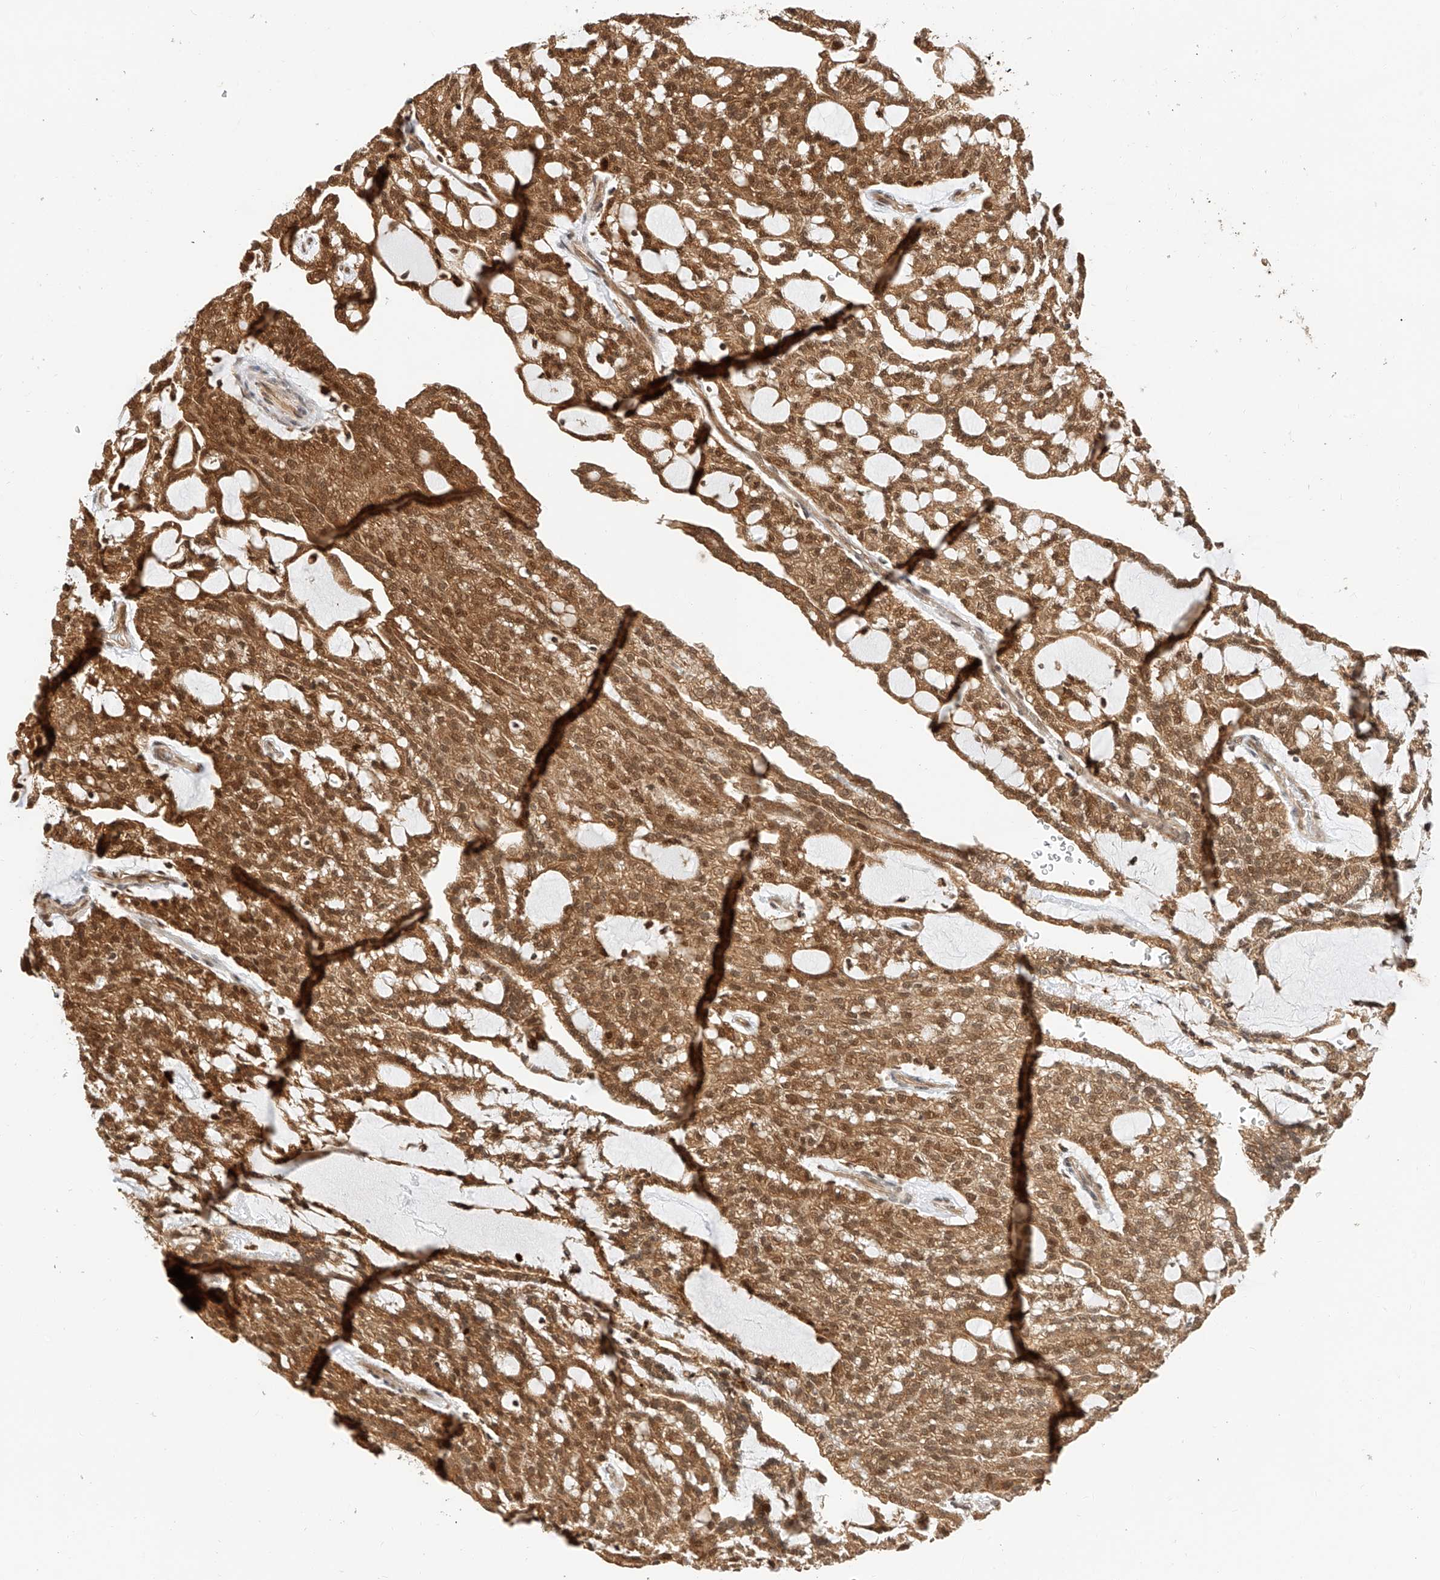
{"staining": {"intensity": "moderate", "quantity": ">75%", "location": "cytoplasmic/membranous,nuclear"}, "tissue": "renal cancer", "cell_type": "Tumor cells", "image_type": "cancer", "snomed": [{"axis": "morphology", "description": "Adenocarcinoma, NOS"}, {"axis": "topography", "description": "Kidney"}], "caption": "The histopathology image demonstrates a brown stain indicating the presence of a protein in the cytoplasmic/membranous and nuclear of tumor cells in renal cancer (adenocarcinoma). (DAB = brown stain, brightfield microscopy at high magnification).", "gene": "EIF4H", "patient": {"sex": "male", "age": 63}}